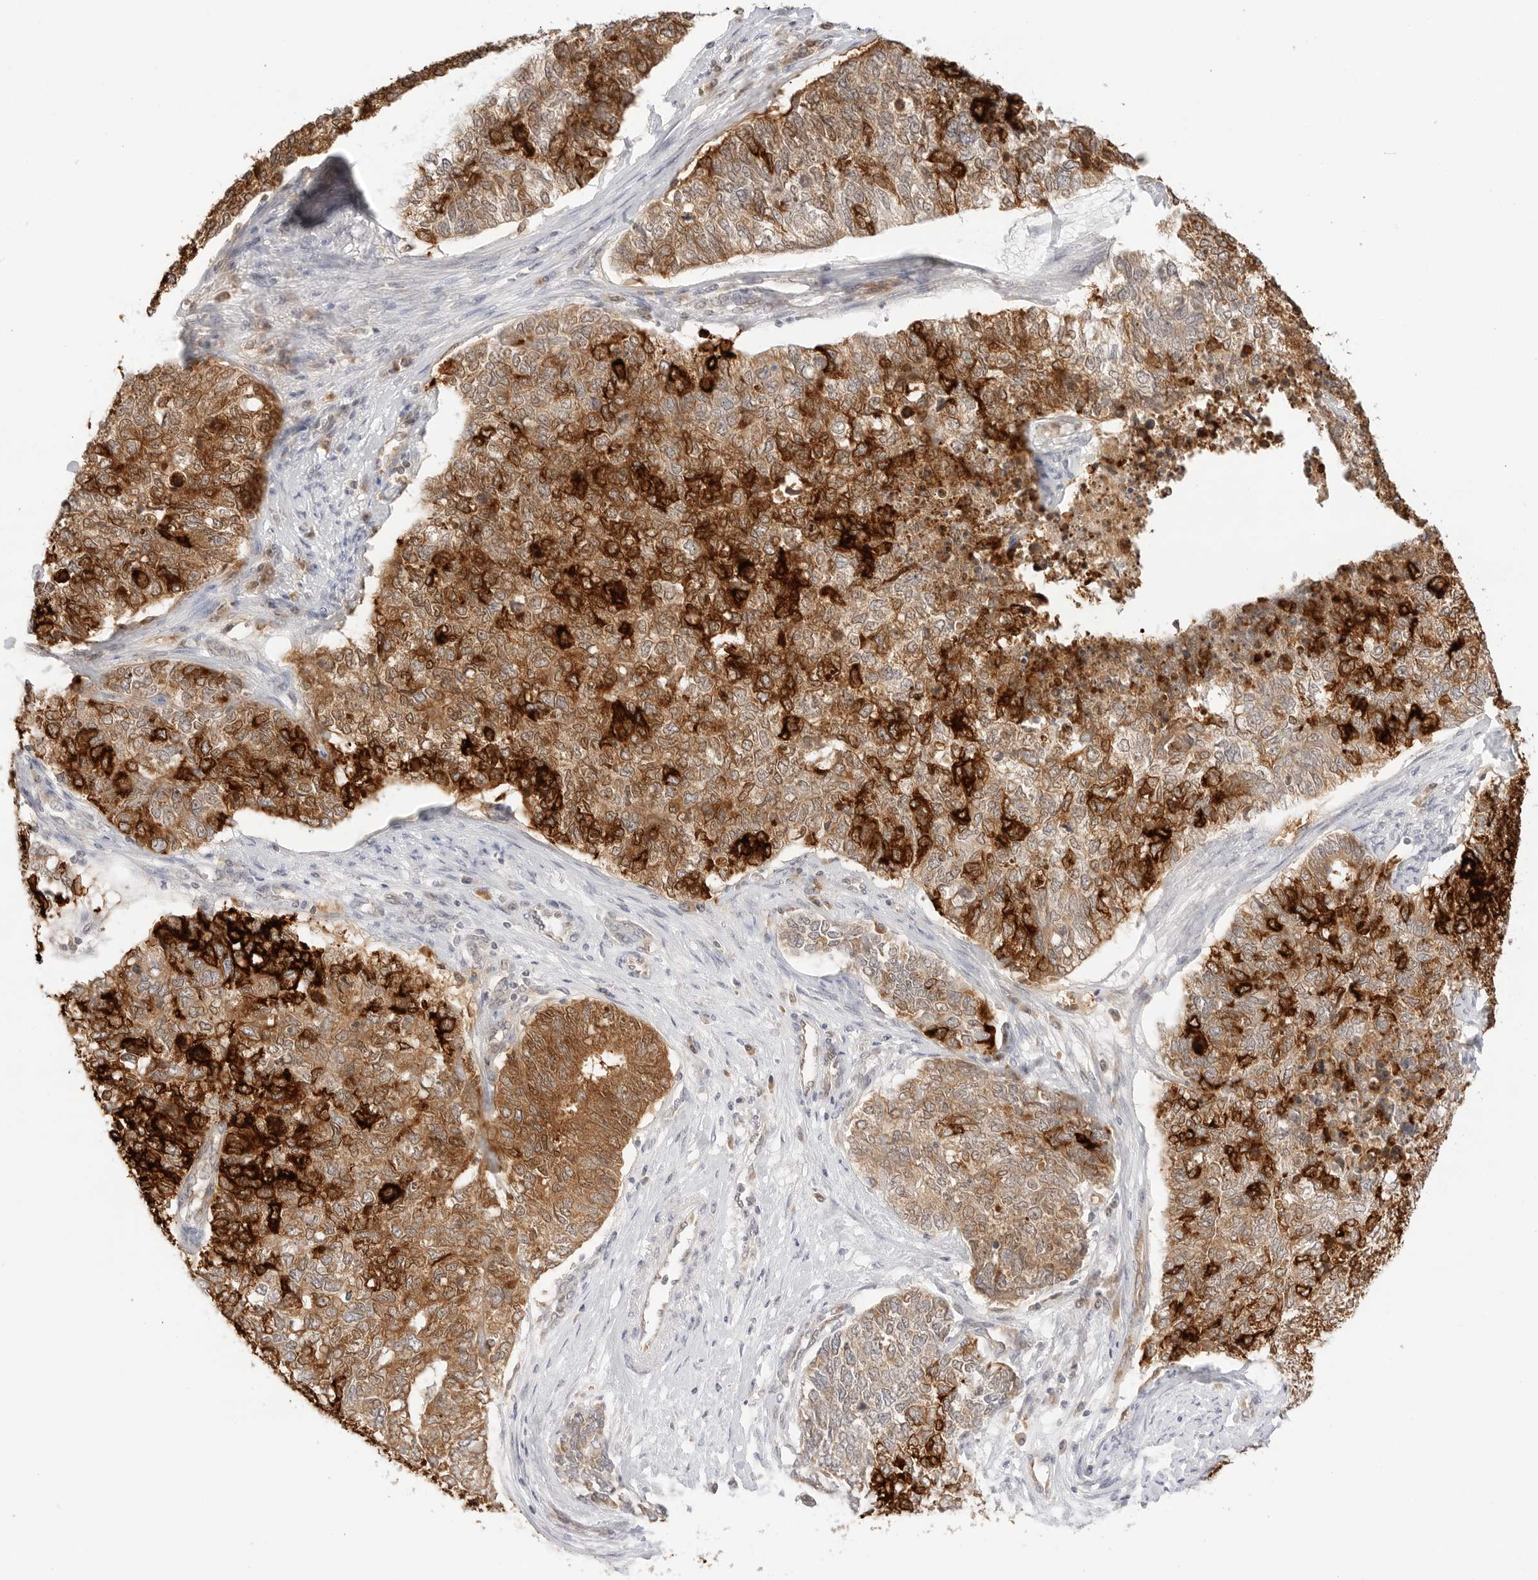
{"staining": {"intensity": "moderate", "quantity": ">75%", "location": "cytoplasmic/membranous"}, "tissue": "cervical cancer", "cell_type": "Tumor cells", "image_type": "cancer", "snomed": [{"axis": "morphology", "description": "Squamous cell carcinoma, NOS"}, {"axis": "topography", "description": "Cervix"}], "caption": "Immunohistochemical staining of squamous cell carcinoma (cervical) shows medium levels of moderate cytoplasmic/membranous protein positivity in approximately >75% of tumor cells. The staining was performed using DAB, with brown indicating positive protein expression. Nuclei are stained blue with hematoxylin.", "gene": "ERO1B", "patient": {"sex": "female", "age": 63}}